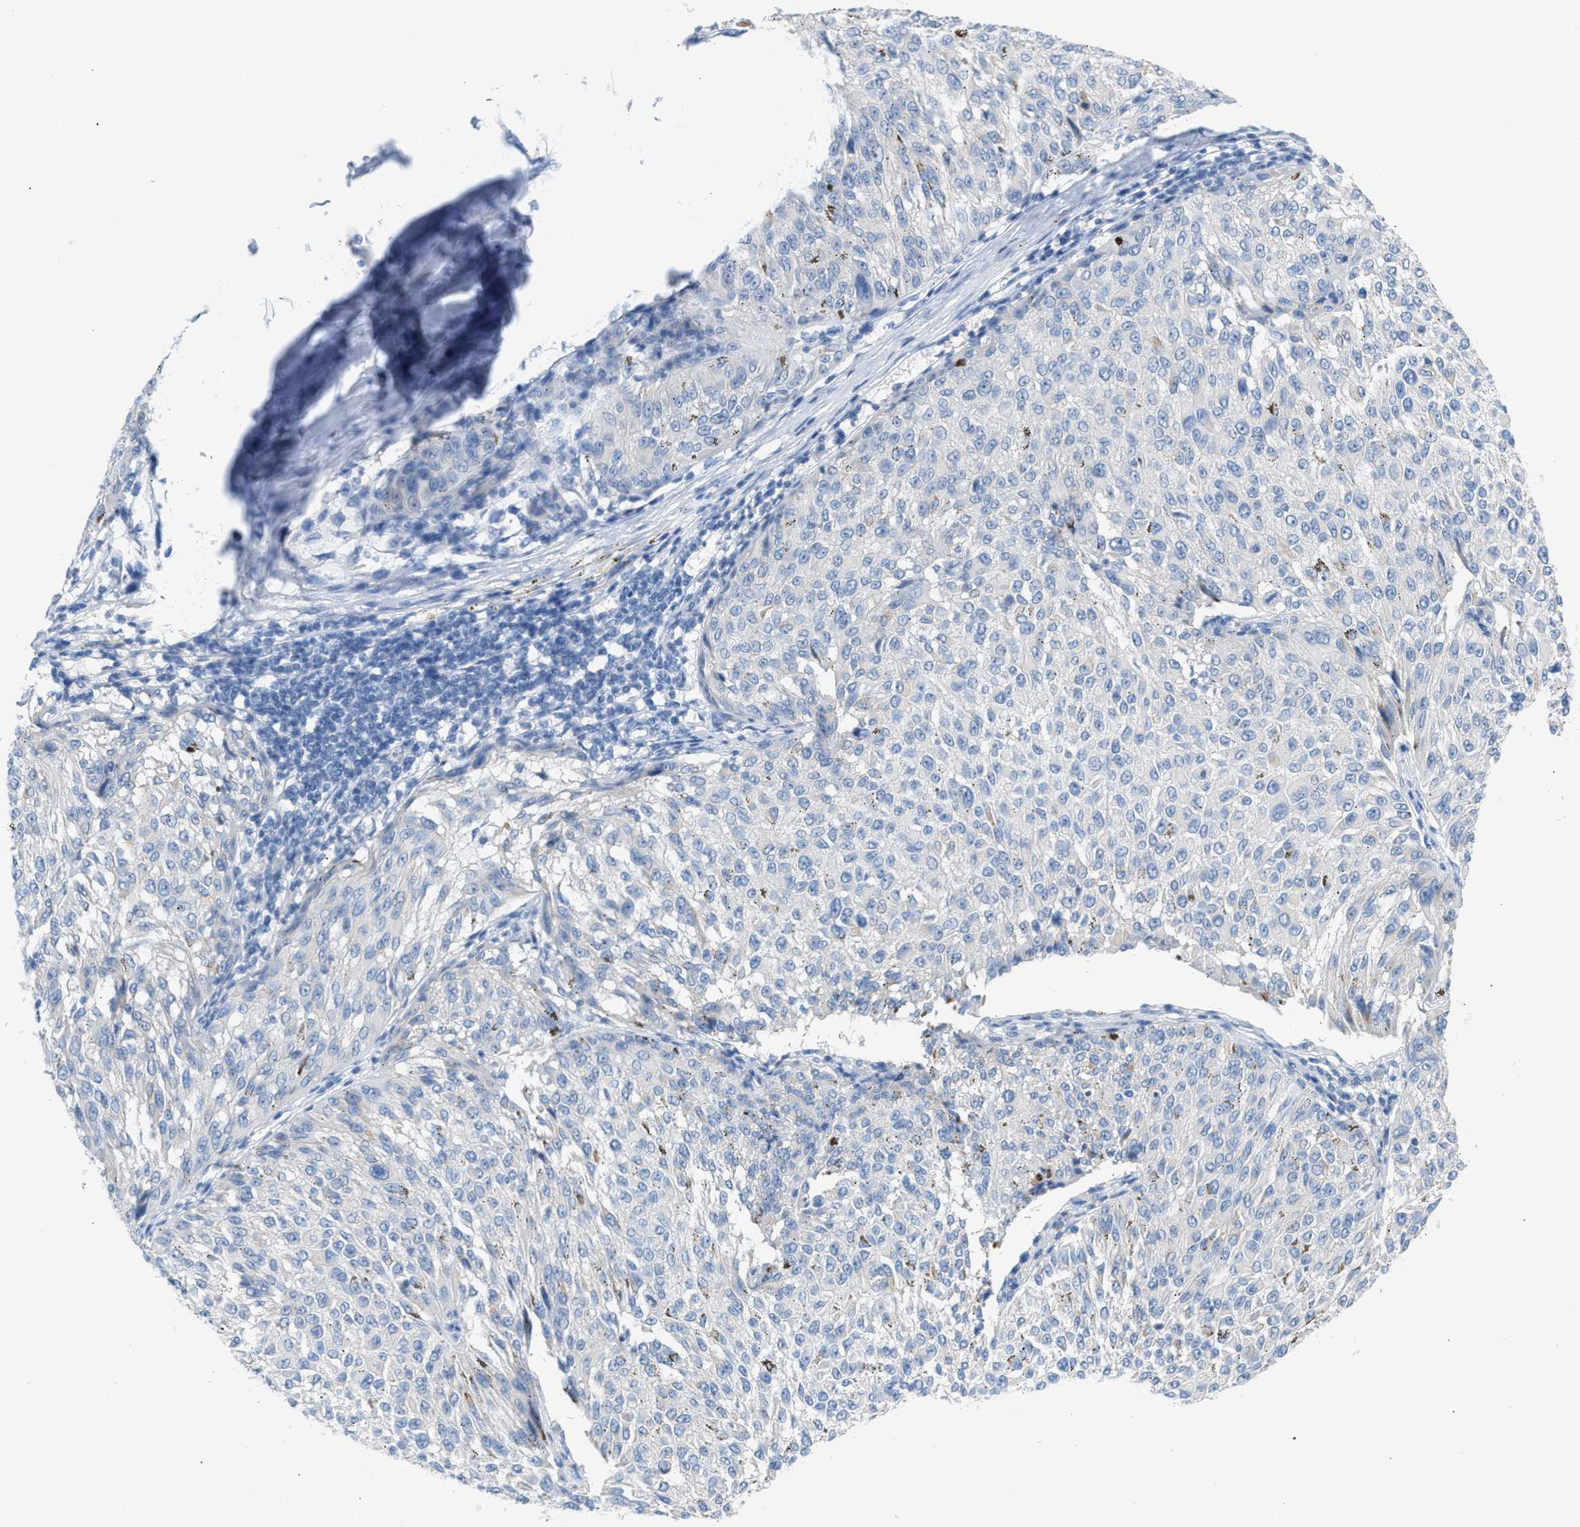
{"staining": {"intensity": "negative", "quantity": "none", "location": "none"}, "tissue": "melanoma", "cell_type": "Tumor cells", "image_type": "cancer", "snomed": [{"axis": "morphology", "description": "Malignant melanoma, NOS"}, {"axis": "topography", "description": "Skin"}], "caption": "An image of melanoma stained for a protein reveals no brown staining in tumor cells. The staining is performed using DAB brown chromogen with nuclei counter-stained in using hematoxylin.", "gene": "ERBB2", "patient": {"sex": "female", "age": 72}}